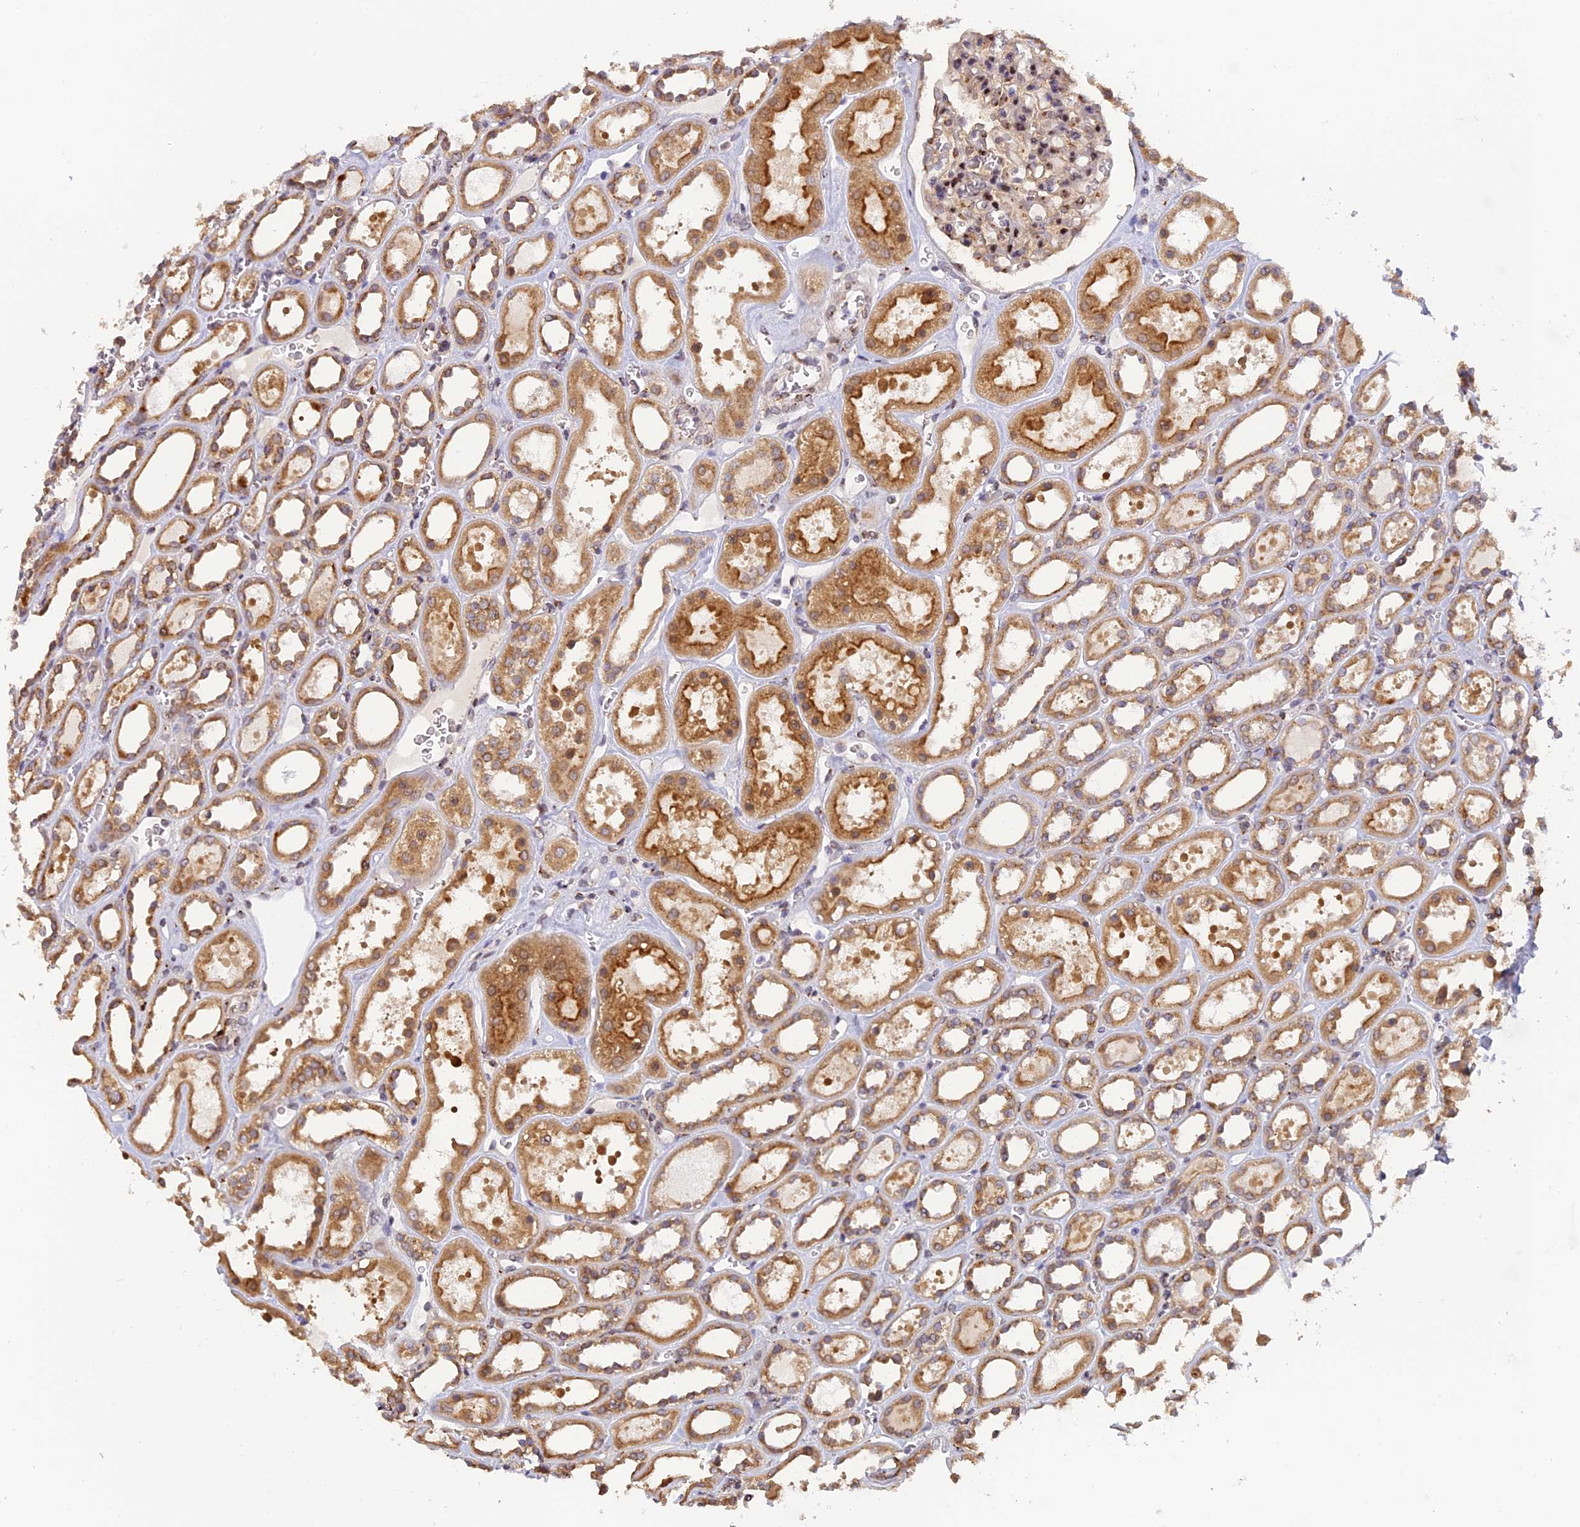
{"staining": {"intensity": "moderate", "quantity": "<25%", "location": "nuclear"}, "tissue": "kidney", "cell_type": "Cells in glomeruli", "image_type": "normal", "snomed": [{"axis": "morphology", "description": "Normal tissue, NOS"}, {"axis": "topography", "description": "Kidney"}], "caption": "Moderate nuclear protein expression is identified in about <25% of cells in glomeruli in kidney.", "gene": "SNX17", "patient": {"sex": "female", "age": 41}}